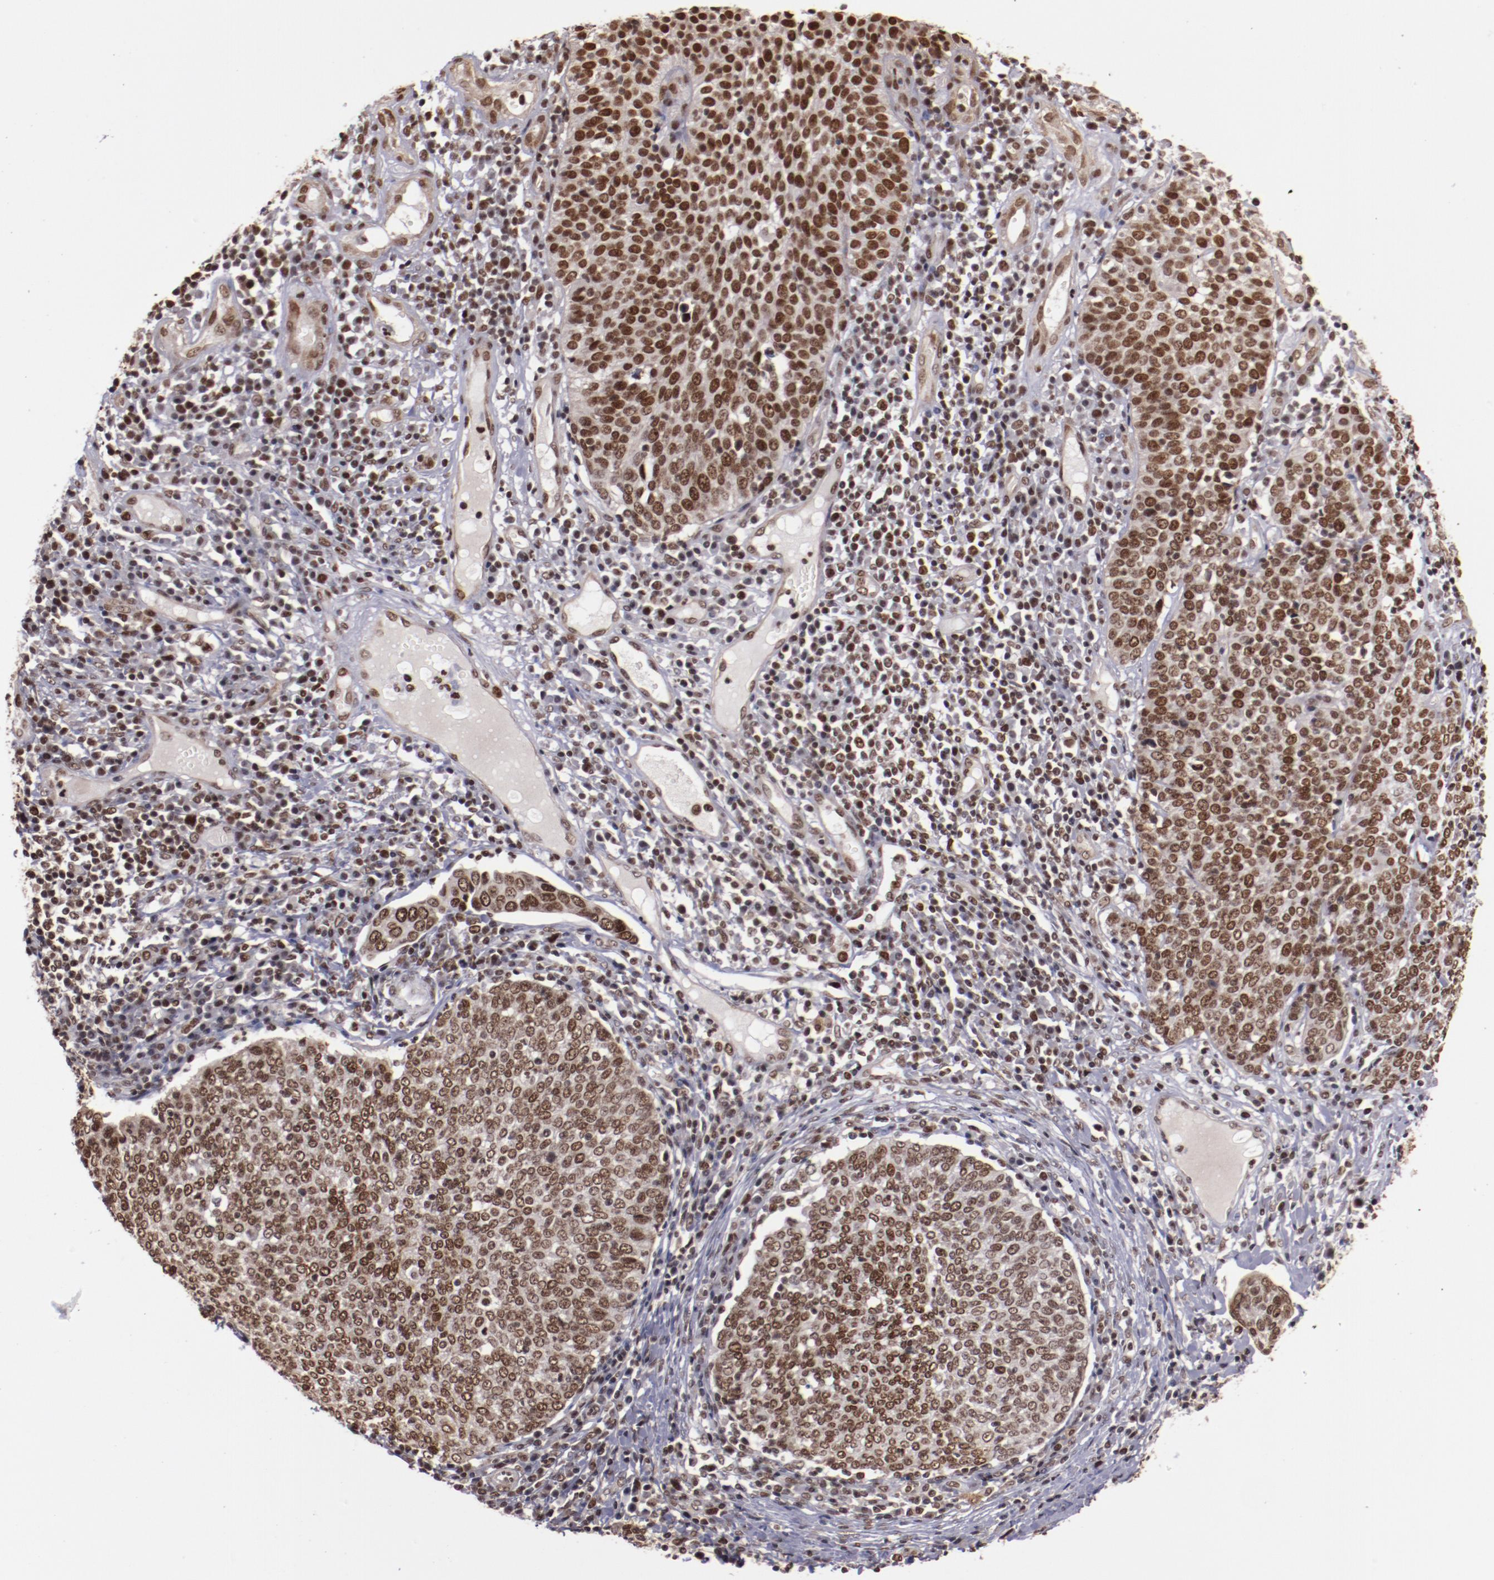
{"staining": {"intensity": "moderate", "quantity": ">75%", "location": "nuclear"}, "tissue": "cervical cancer", "cell_type": "Tumor cells", "image_type": "cancer", "snomed": [{"axis": "morphology", "description": "Squamous cell carcinoma, NOS"}, {"axis": "topography", "description": "Cervix"}], "caption": "Immunohistochemical staining of cervical cancer shows moderate nuclear protein positivity in approximately >75% of tumor cells. (DAB = brown stain, brightfield microscopy at high magnification).", "gene": "STAG2", "patient": {"sex": "female", "age": 40}}